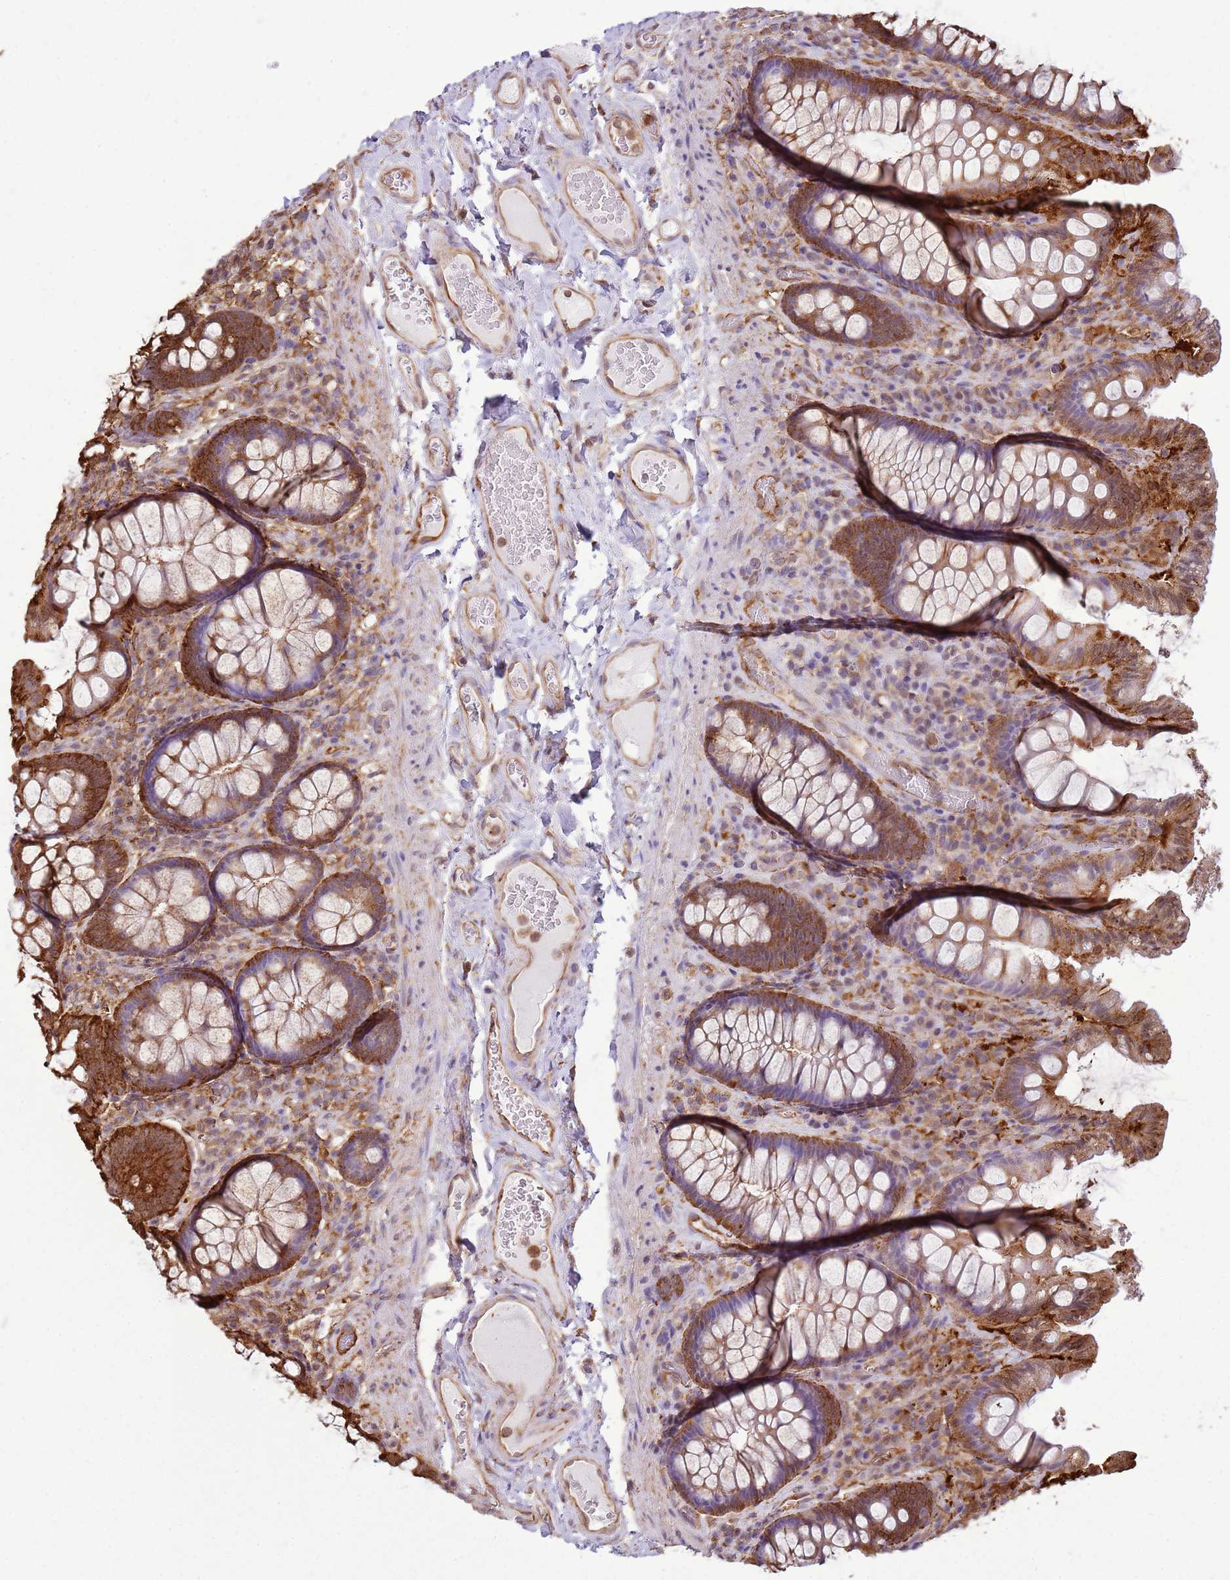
{"staining": {"intensity": "moderate", "quantity": ">75%", "location": "cytoplasmic/membranous"}, "tissue": "colon", "cell_type": "Endothelial cells", "image_type": "normal", "snomed": [{"axis": "morphology", "description": "Normal tissue, NOS"}, {"axis": "topography", "description": "Colon"}], "caption": "Moderate cytoplasmic/membranous expression for a protein is appreciated in approximately >75% of endothelial cells of unremarkable colon using IHC.", "gene": "GABRE", "patient": {"sex": "male", "age": 84}}